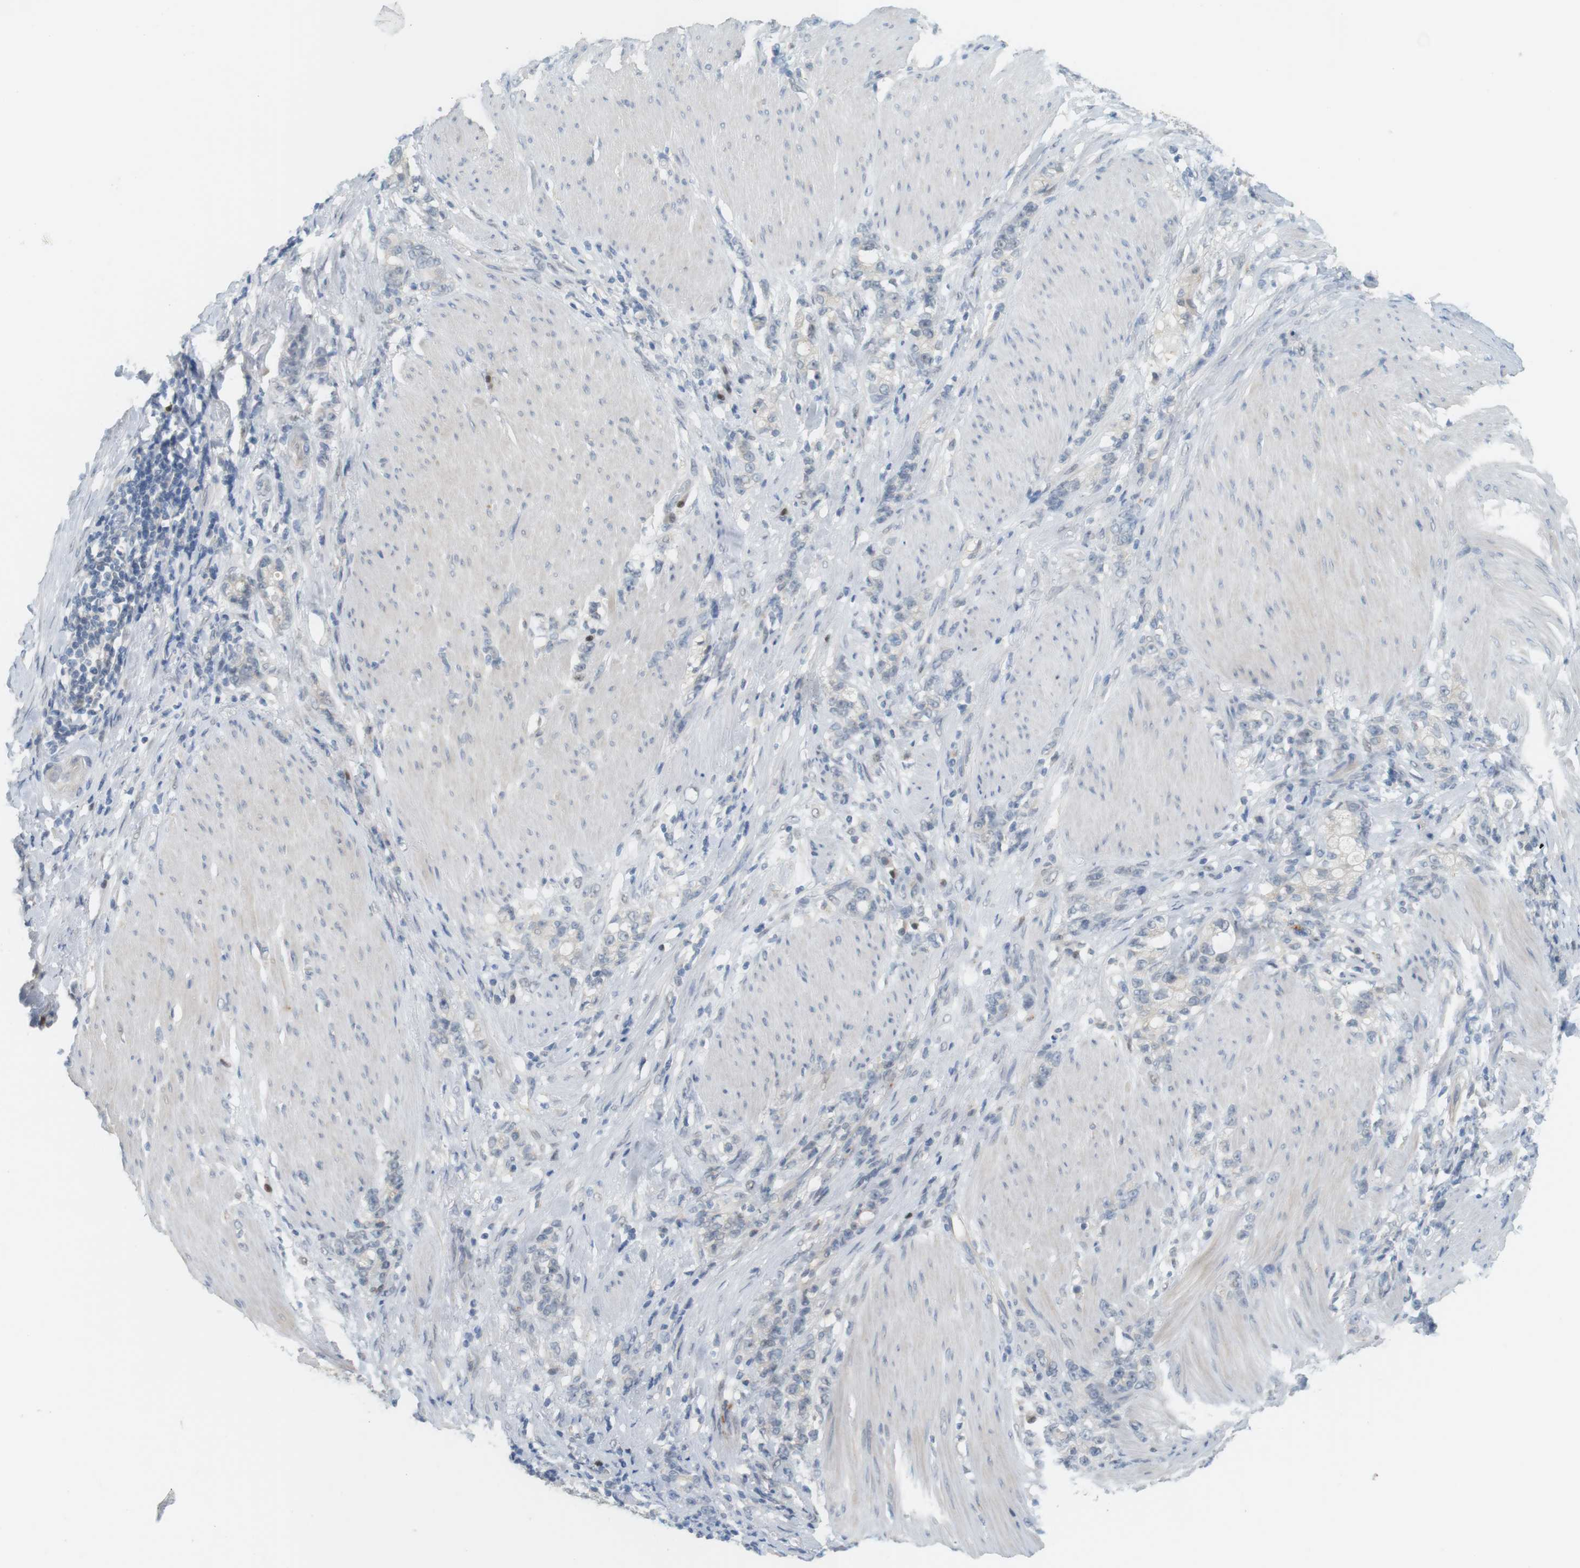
{"staining": {"intensity": "negative", "quantity": "none", "location": "none"}, "tissue": "stomach cancer", "cell_type": "Tumor cells", "image_type": "cancer", "snomed": [{"axis": "morphology", "description": "Adenocarcinoma, NOS"}, {"axis": "topography", "description": "Stomach, lower"}], "caption": "Protein analysis of adenocarcinoma (stomach) displays no significant positivity in tumor cells.", "gene": "CREB3L2", "patient": {"sex": "male", "age": 88}}